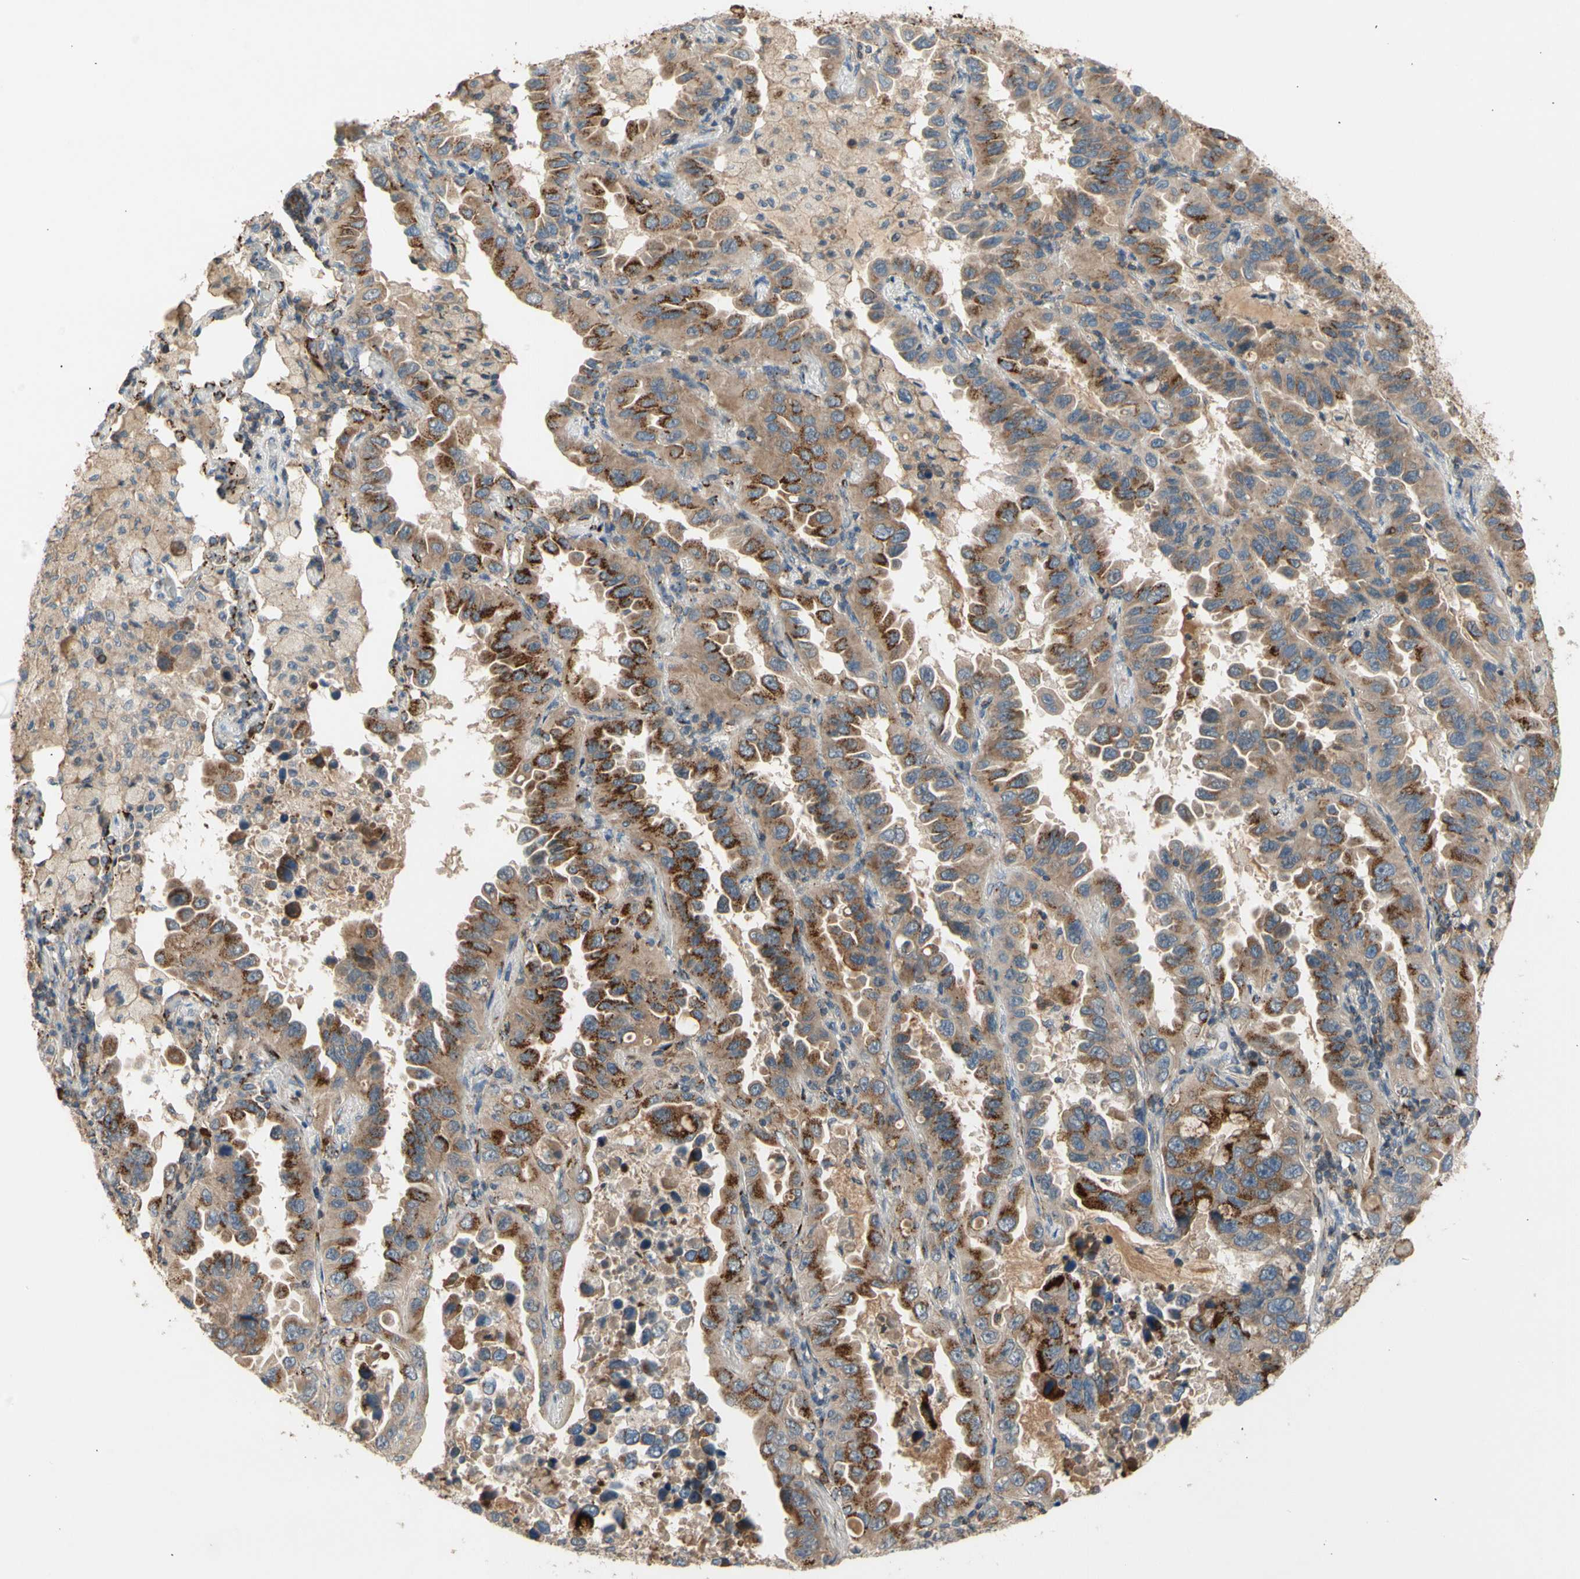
{"staining": {"intensity": "moderate", "quantity": ">75%", "location": "cytoplasmic/membranous"}, "tissue": "lung cancer", "cell_type": "Tumor cells", "image_type": "cancer", "snomed": [{"axis": "morphology", "description": "Adenocarcinoma, NOS"}, {"axis": "topography", "description": "Lung"}], "caption": "Lung cancer (adenocarcinoma) stained with DAB immunohistochemistry shows medium levels of moderate cytoplasmic/membranous staining in approximately >75% of tumor cells.", "gene": "GALNT5", "patient": {"sex": "male", "age": 64}}